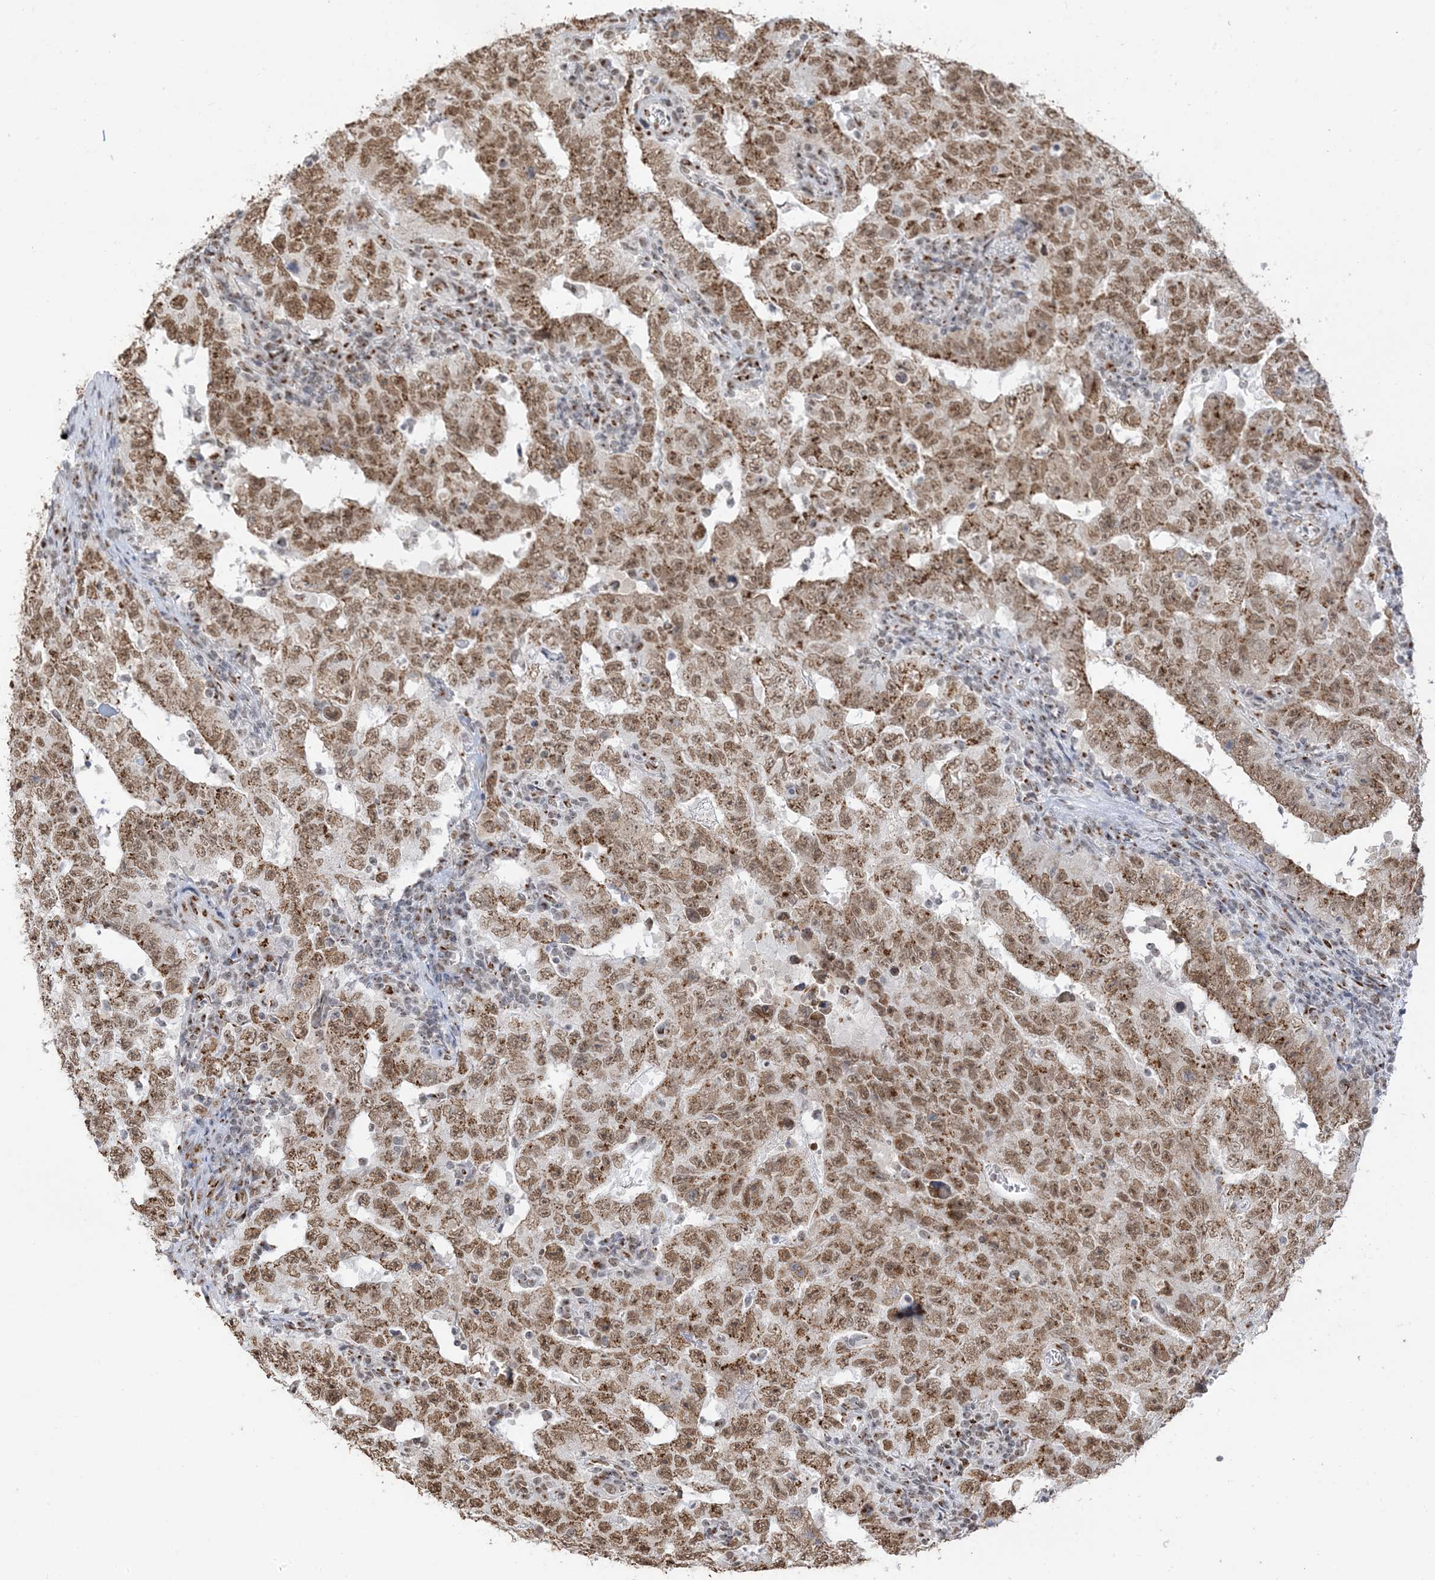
{"staining": {"intensity": "moderate", "quantity": ">75%", "location": "cytoplasmic/membranous,nuclear"}, "tissue": "testis cancer", "cell_type": "Tumor cells", "image_type": "cancer", "snomed": [{"axis": "morphology", "description": "Carcinoma, Embryonal, NOS"}, {"axis": "topography", "description": "Testis"}], "caption": "Tumor cells demonstrate medium levels of moderate cytoplasmic/membranous and nuclear positivity in approximately >75% of cells in embryonal carcinoma (testis).", "gene": "GPR107", "patient": {"sex": "male", "age": 26}}